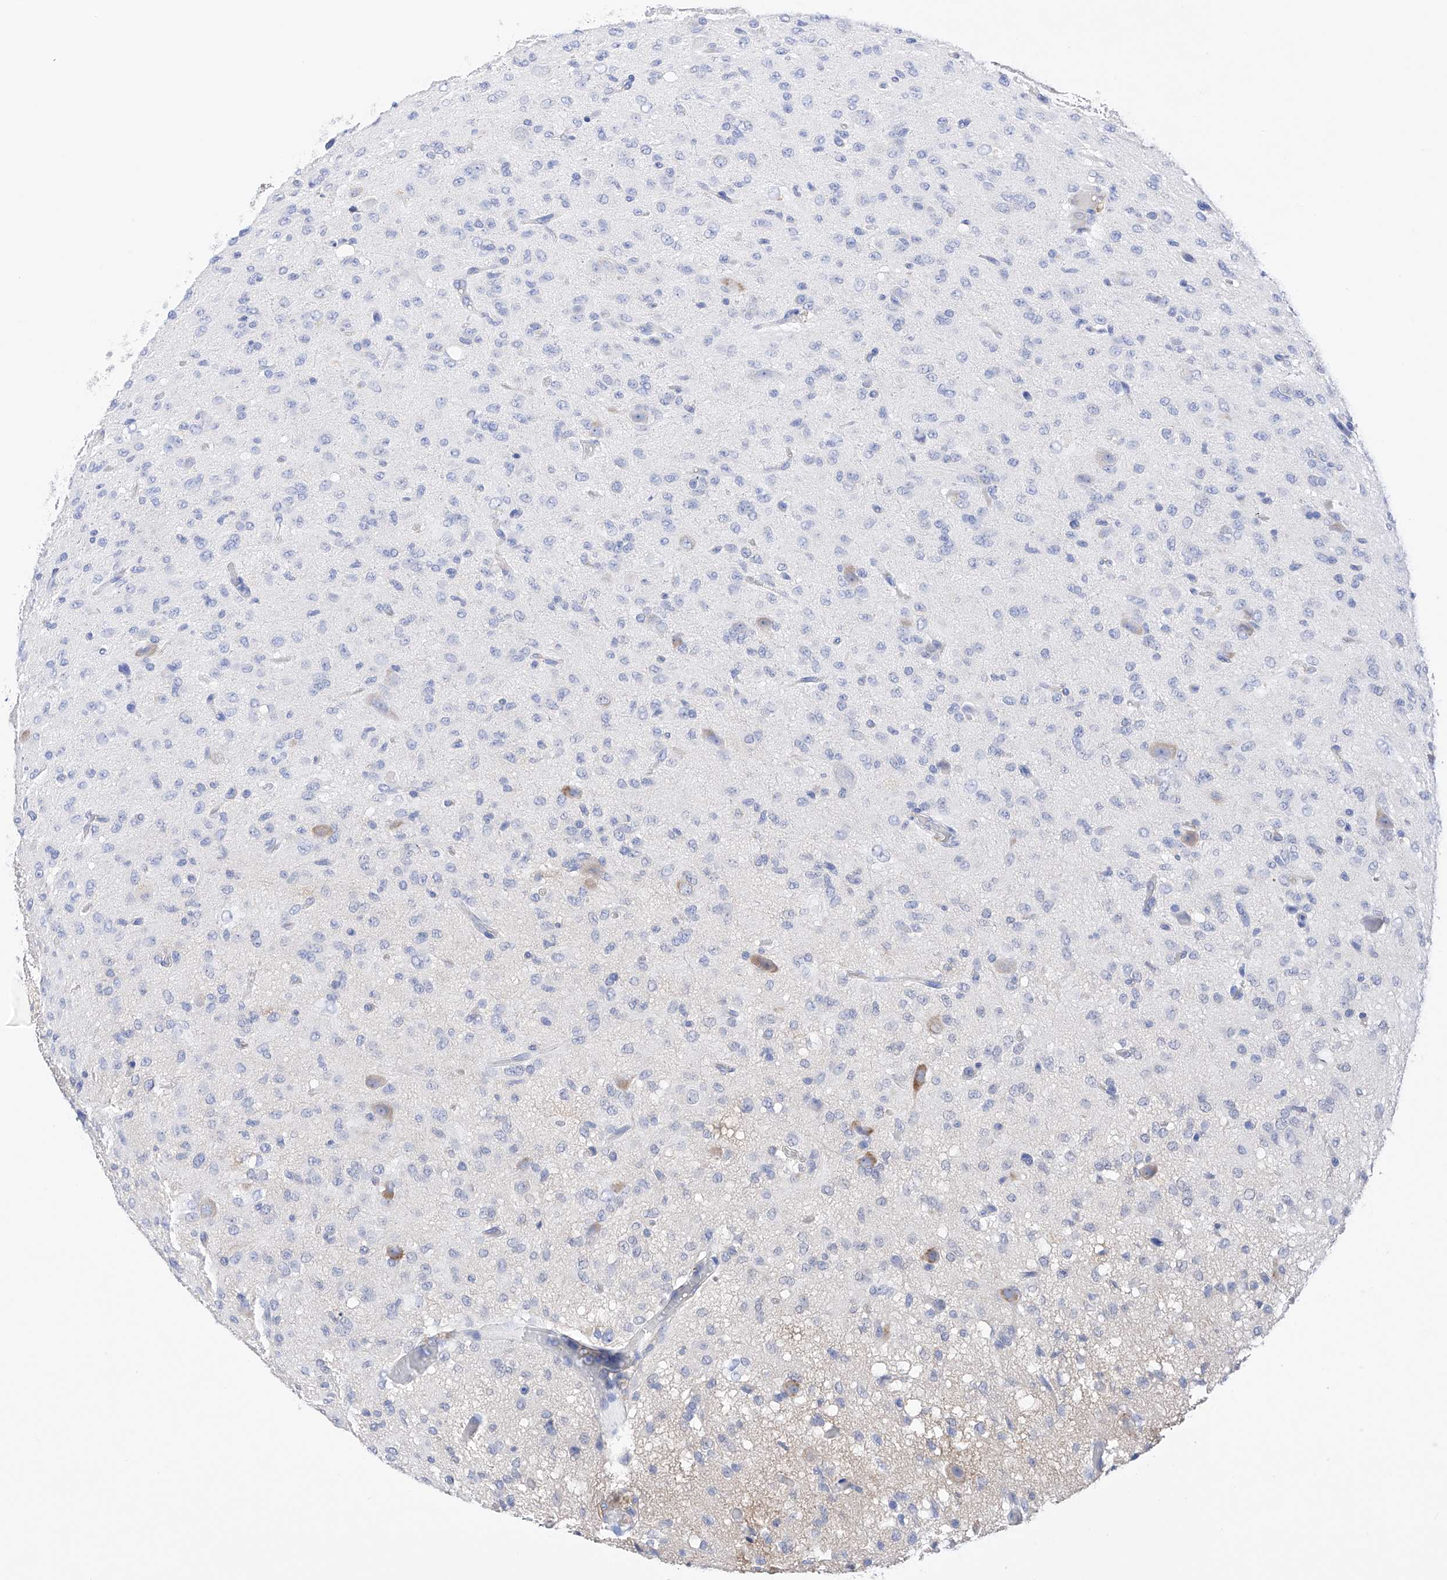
{"staining": {"intensity": "negative", "quantity": "none", "location": "none"}, "tissue": "glioma", "cell_type": "Tumor cells", "image_type": "cancer", "snomed": [{"axis": "morphology", "description": "Glioma, malignant, High grade"}, {"axis": "topography", "description": "Brain"}], "caption": "The immunohistochemistry (IHC) image has no significant expression in tumor cells of malignant high-grade glioma tissue.", "gene": "PDIA5", "patient": {"sex": "female", "age": 59}}